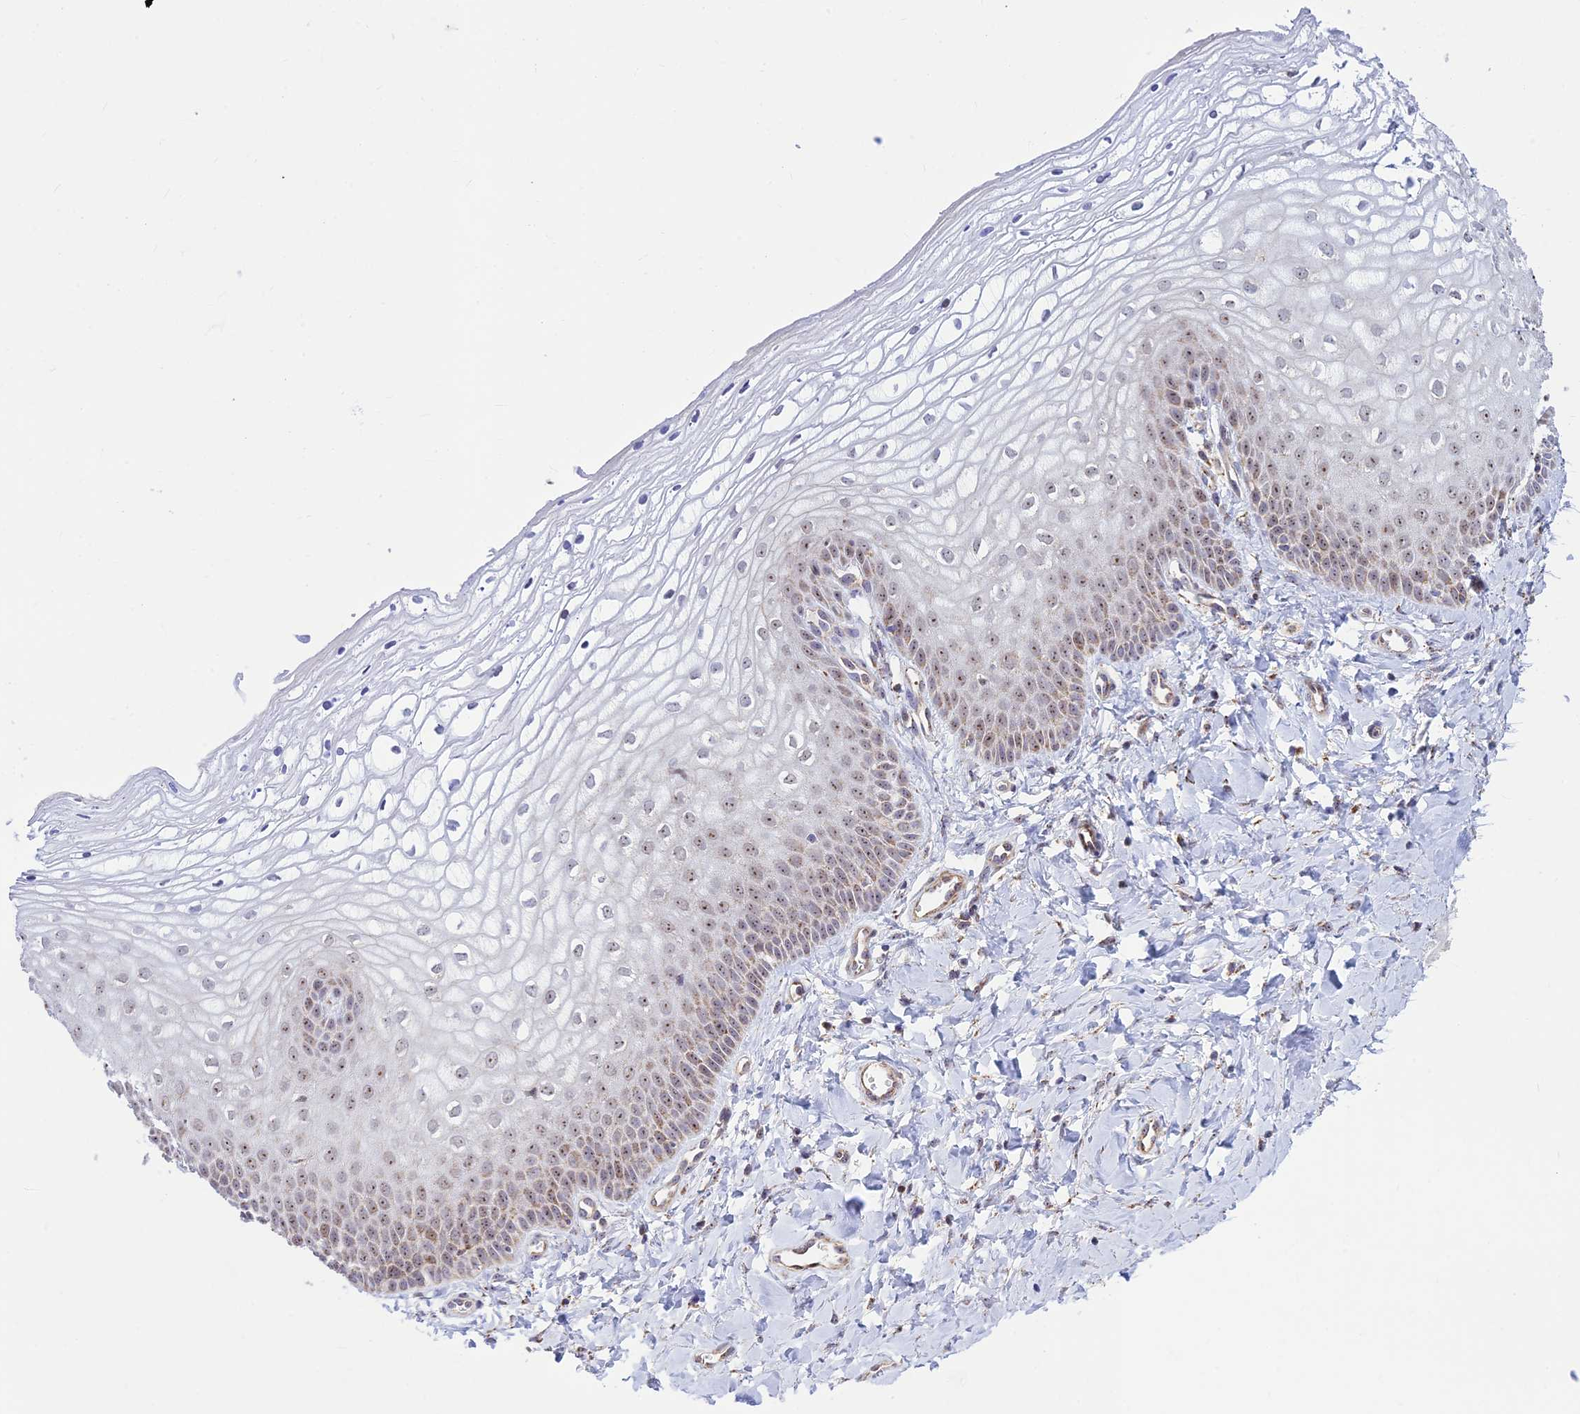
{"staining": {"intensity": "moderate", "quantity": "25%-75%", "location": "cytoplasmic/membranous,nuclear"}, "tissue": "vagina", "cell_type": "Squamous epithelial cells", "image_type": "normal", "snomed": [{"axis": "morphology", "description": "Normal tissue, NOS"}, {"axis": "topography", "description": "Vagina"}], "caption": "DAB (3,3'-diaminobenzidine) immunohistochemical staining of normal human vagina reveals moderate cytoplasmic/membranous,nuclear protein staining in about 25%-75% of squamous epithelial cells.", "gene": "POLR1G", "patient": {"sex": "female", "age": 68}}